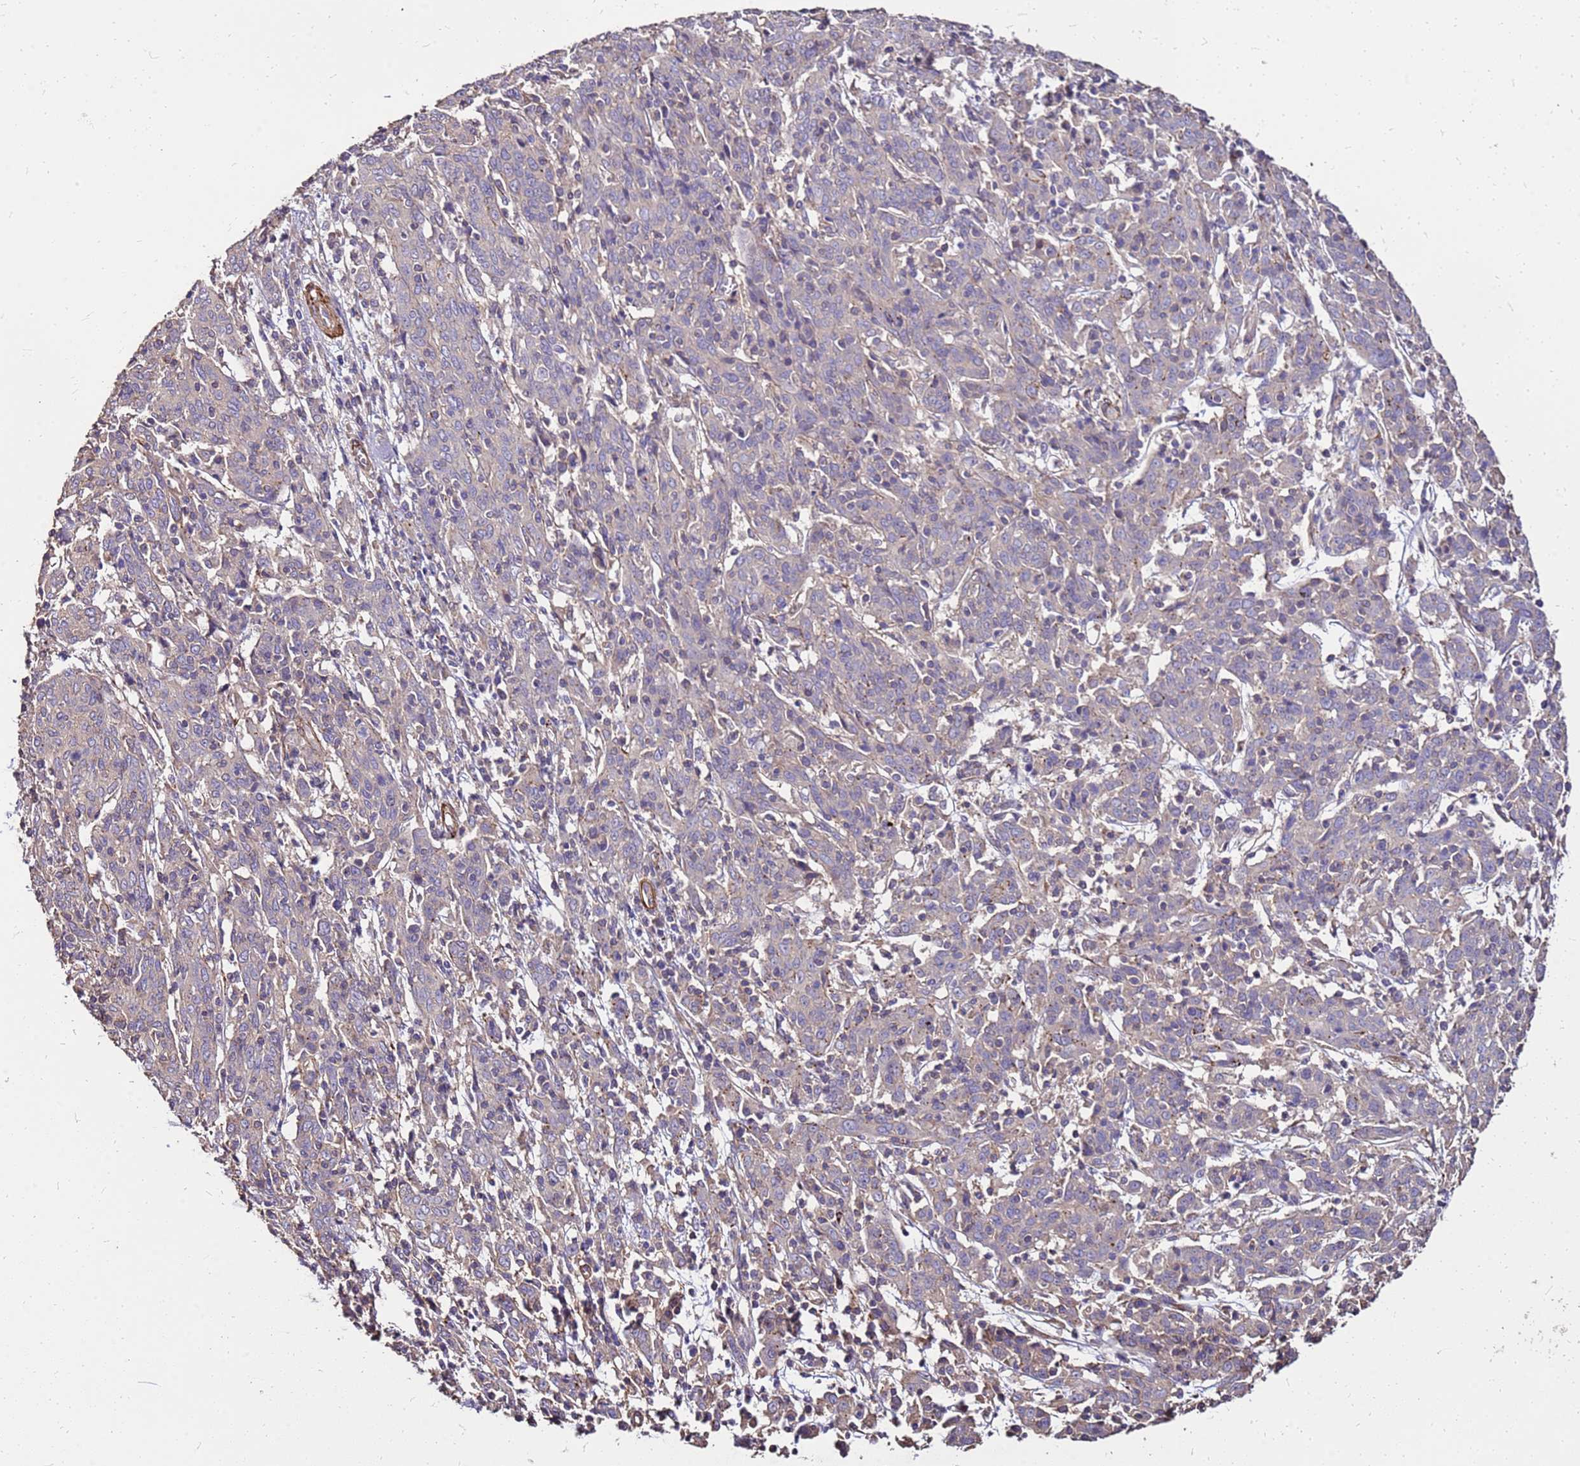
{"staining": {"intensity": "weak", "quantity": "<25%", "location": "cytoplasmic/membranous"}, "tissue": "cervical cancer", "cell_type": "Tumor cells", "image_type": "cancer", "snomed": [{"axis": "morphology", "description": "Squamous cell carcinoma, NOS"}, {"axis": "topography", "description": "Cervix"}], "caption": "IHC of cervical cancer (squamous cell carcinoma) shows no positivity in tumor cells.", "gene": "EXD3", "patient": {"sex": "female", "age": 67}}